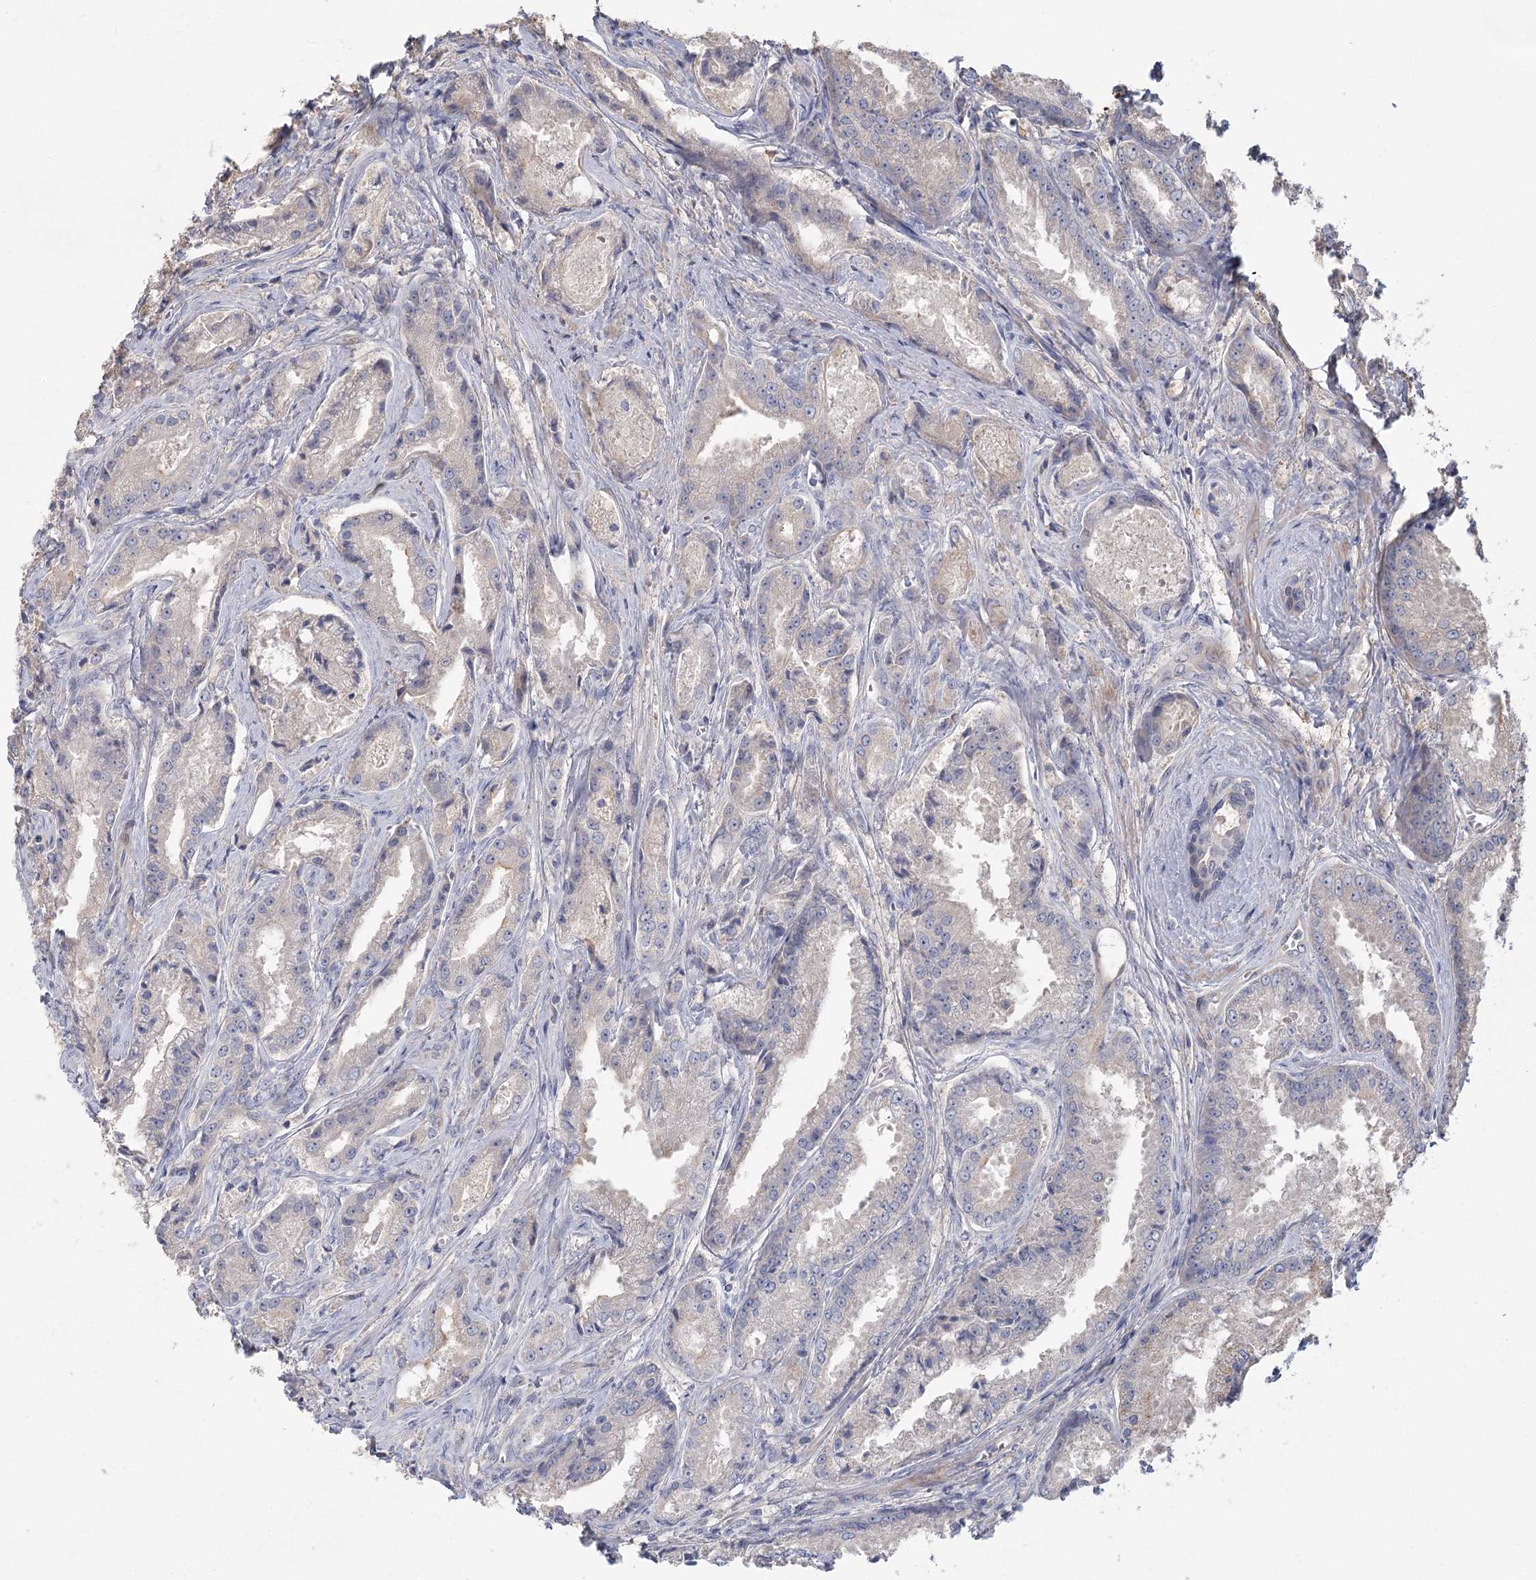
{"staining": {"intensity": "negative", "quantity": "none", "location": "none"}, "tissue": "prostate cancer", "cell_type": "Tumor cells", "image_type": "cancer", "snomed": [{"axis": "morphology", "description": "Adenocarcinoma, High grade"}, {"axis": "topography", "description": "Prostate"}], "caption": "An immunohistochemistry (IHC) image of prostate cancer is shown. There is no staining in tumor cells of prostate cancer.", "gene": "CNTLN", "patient": {"sex": "male", "age": 72}}